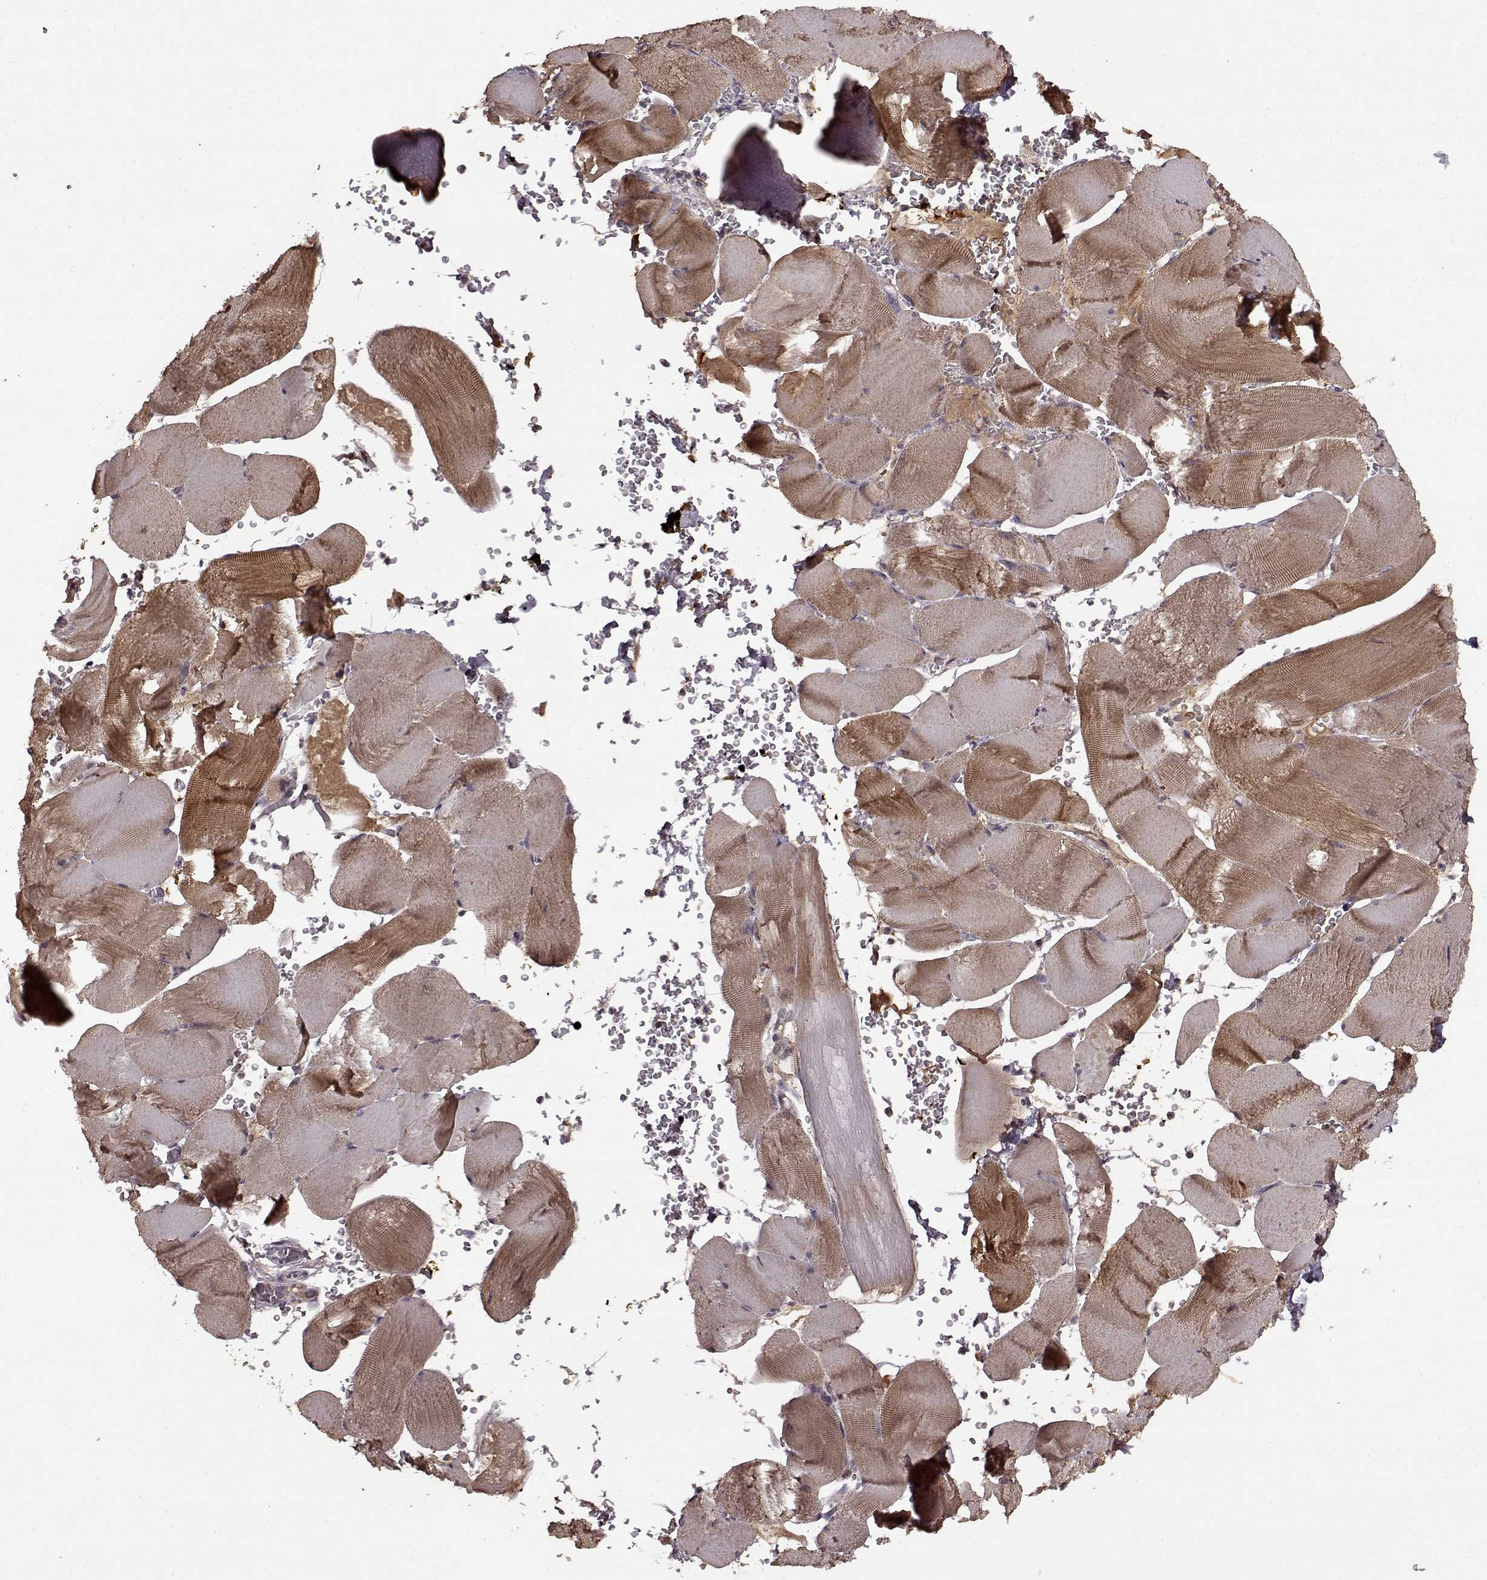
{"staining": {"intensity": "moderate", "quantity": "25%-75%", "location": "cytoplasmic/membranous"}, "tissue": "skeletal muscle", "cell_type": "Myocytes", "image_type": "normal", "snomed": [{"axis": "morphology", "description": "Normal tissue, NOS"}, {"axis": "topography", "description": "Skeletal muscle"}], "caption": "Human skeletal muscle stained for a protein (brown) exhibits moderate cytoplasmic/membranous positive positivity in about 25%-75% of myocytes.", "gene": "MAIP1", "patient": {"sex": "male", "age": 56}}